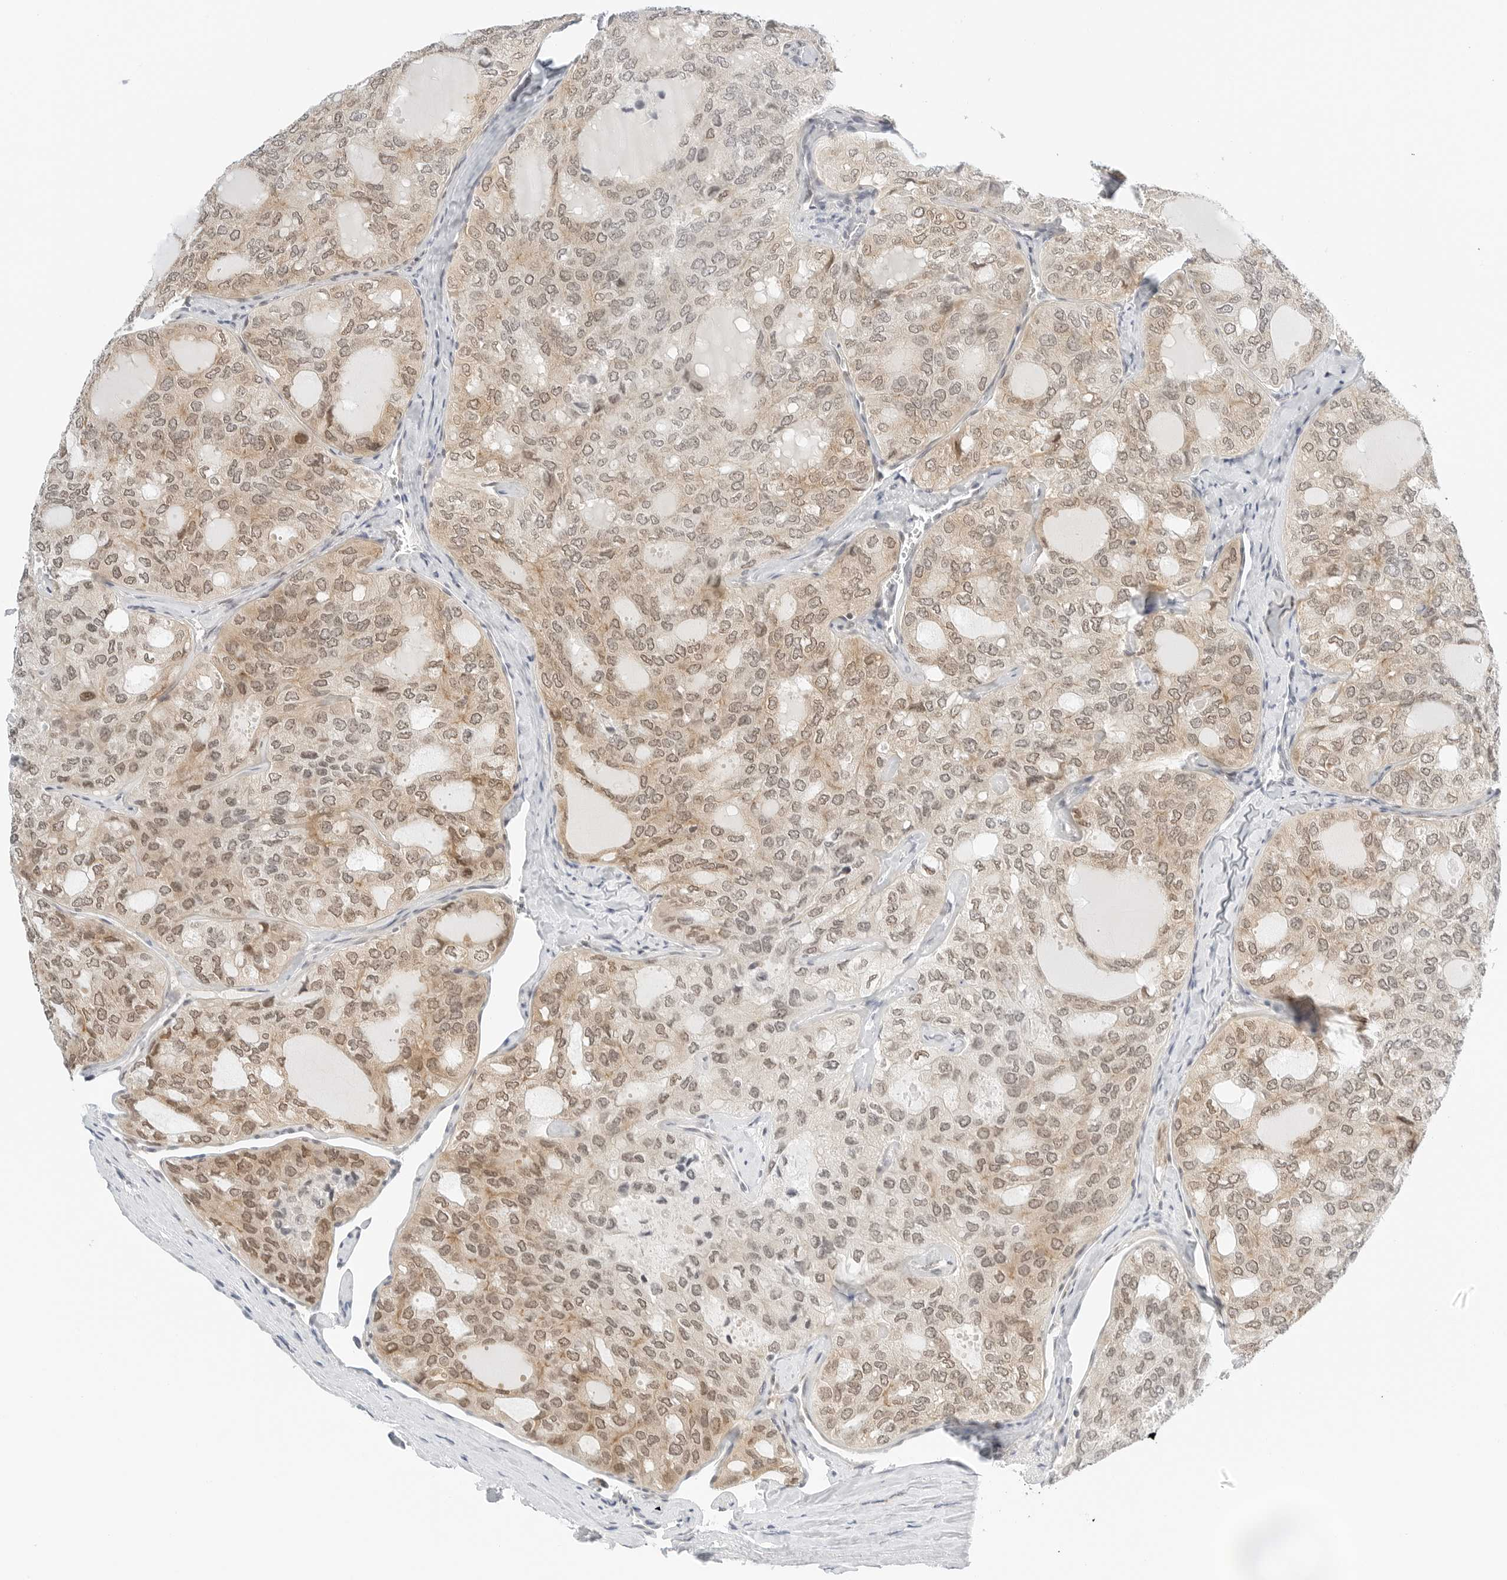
{"staining": {"intensity": "moderate", "quantity": ">75%", "location": "cytoplasmic/membranous,nuclear"}, "tissue": "thyroid cancer", "cell_type": "Tumor cells", "image_type": "cancer", "snomed": [{"axis": "morphology", "description": "Follicular adenoma carcinoma, NOS"}, {"axis": "topography", "description": "Thyroid gland"}], "caption": "Thyroid cancer (follicular adenoma carcinoma) stained with IHC demonstrates moderate cytoplasmic/membranous and nuclear staining in about >75% of tumor cells.", "gene": "NEO1", "patient": {"sex": "male", "age": 75}}